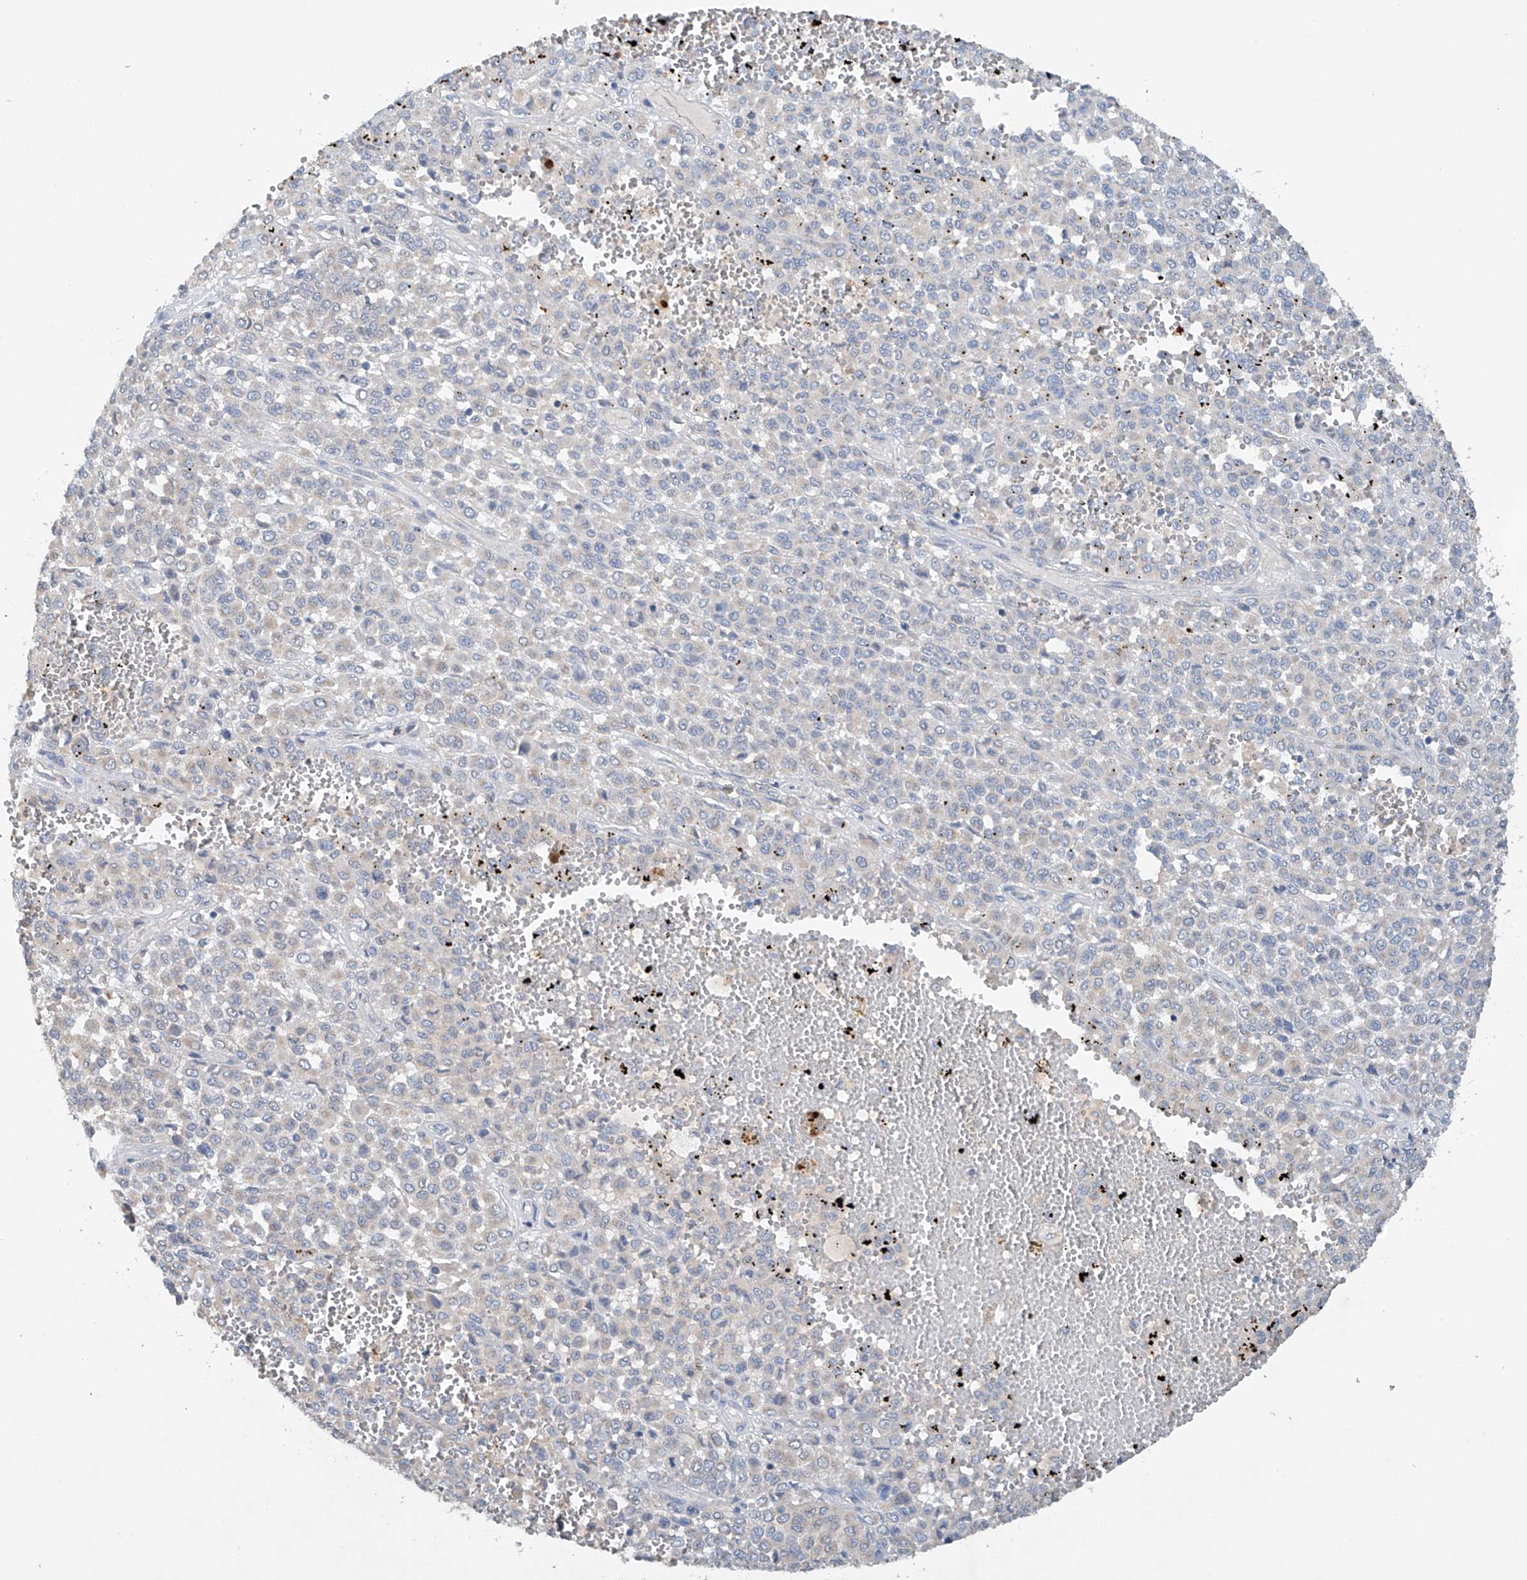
{"staining": {"intensity": "negative", "quantity": "none", "location": "none"}, "tissue": "melanoma", "cell_type": "Tumor cells", "image_type": "cancer", "snomed": [{"axis": "morphology", "description": "Malignant melanoma, Metastatic site"}, {"axis": "topography", "description": "Pancreas"}], "caption": "Immunohistochemistry of malignant melanoma (metastatic site) reveals no expression in tumor cells.", "gene": "GPC4", "patient": {"sex": "female", "age": 30}}